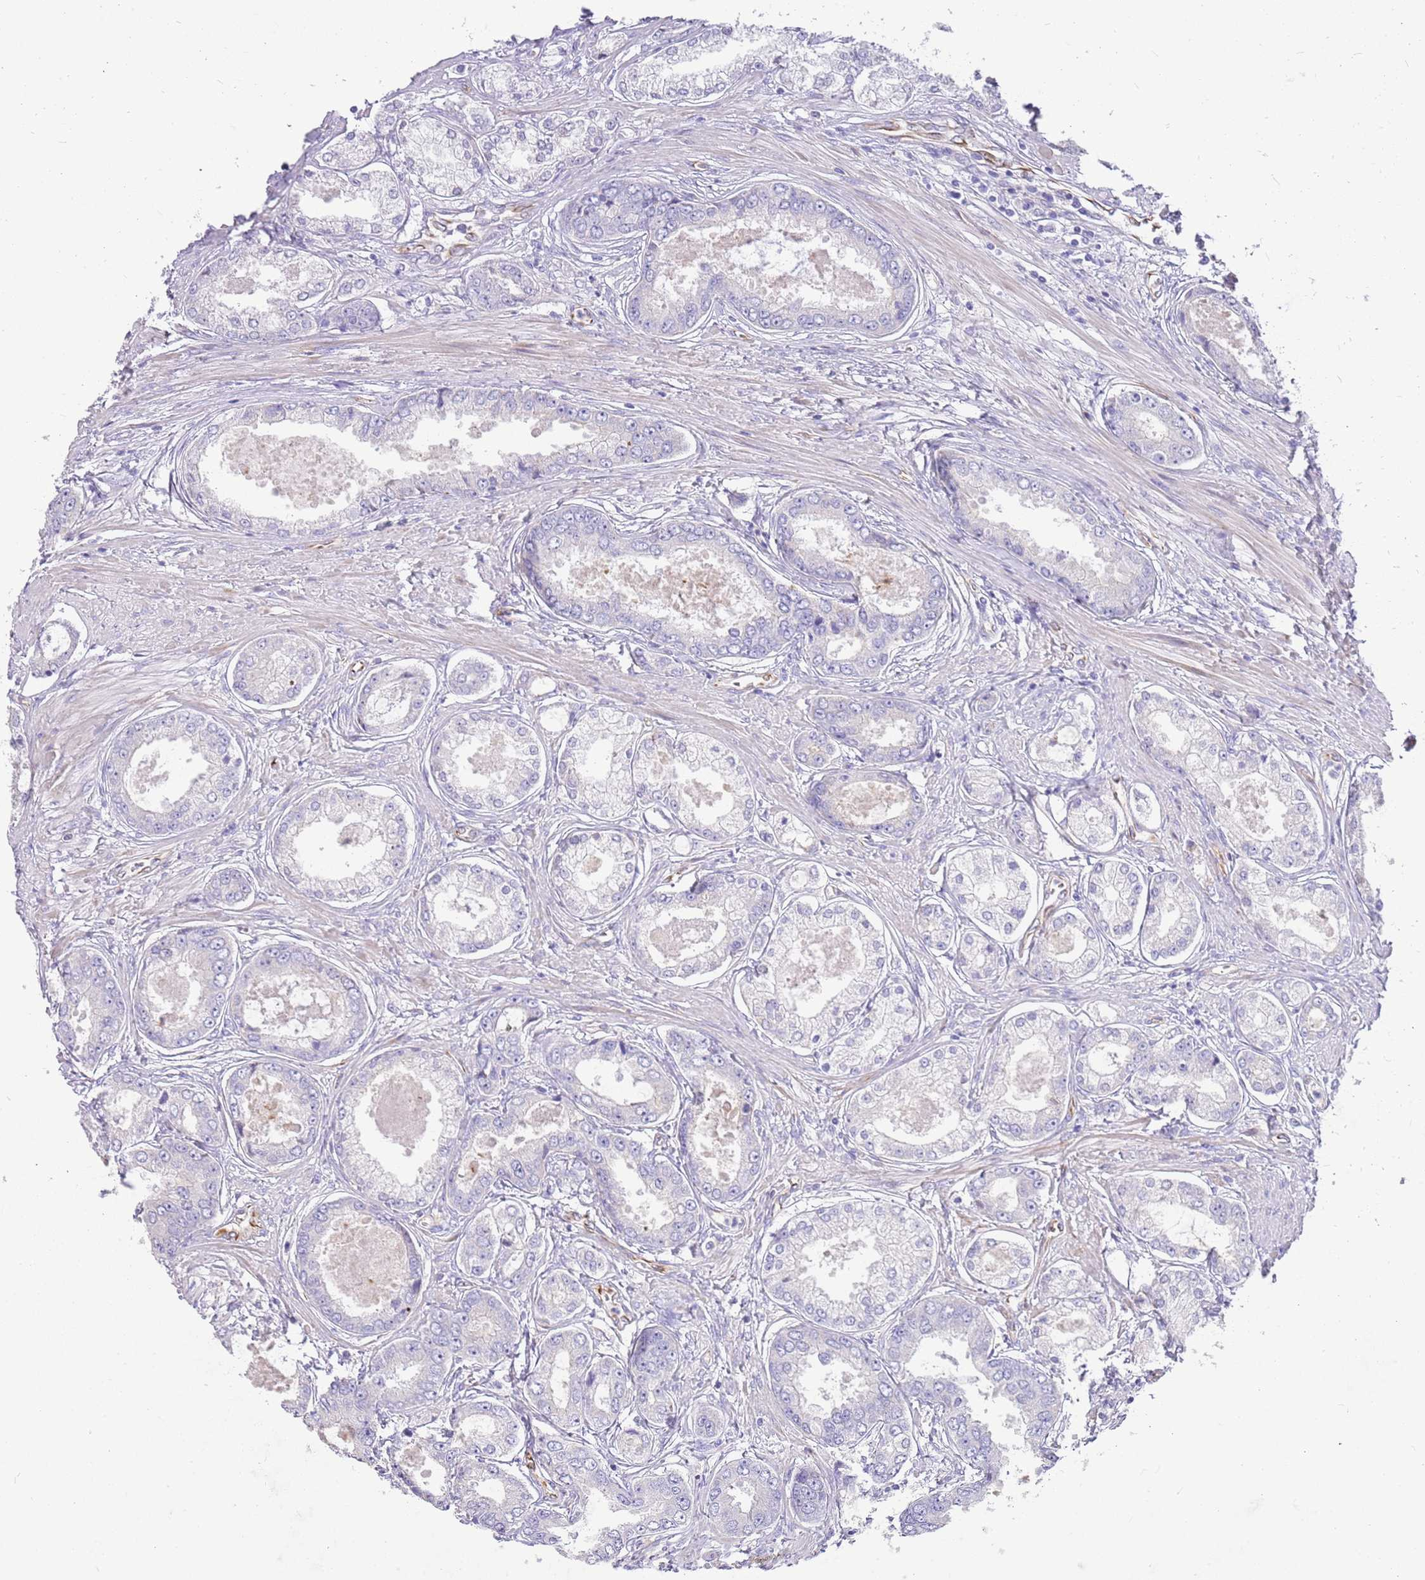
{"staining": {"intensity": "negative", "quantity": "none", "location": "none"}, "tissue": "prostate cancer", "cell_type": "Tumor cells", "image_type": "cancer", "snomed": [{"axis": "morphology", "description": "Adenocarcinoma, Low grade"}, {"axis": "topography", "description": "Prostate"}], "caption": "High power microscopy photomicrograph of an IHC micrograph of prostate cancer (adenocarcinoma (low-grade)), revealing no significant staining in tumor cells.", "gene": "ZDHHC1", "patient": {"sex": "male", "age": 68}}